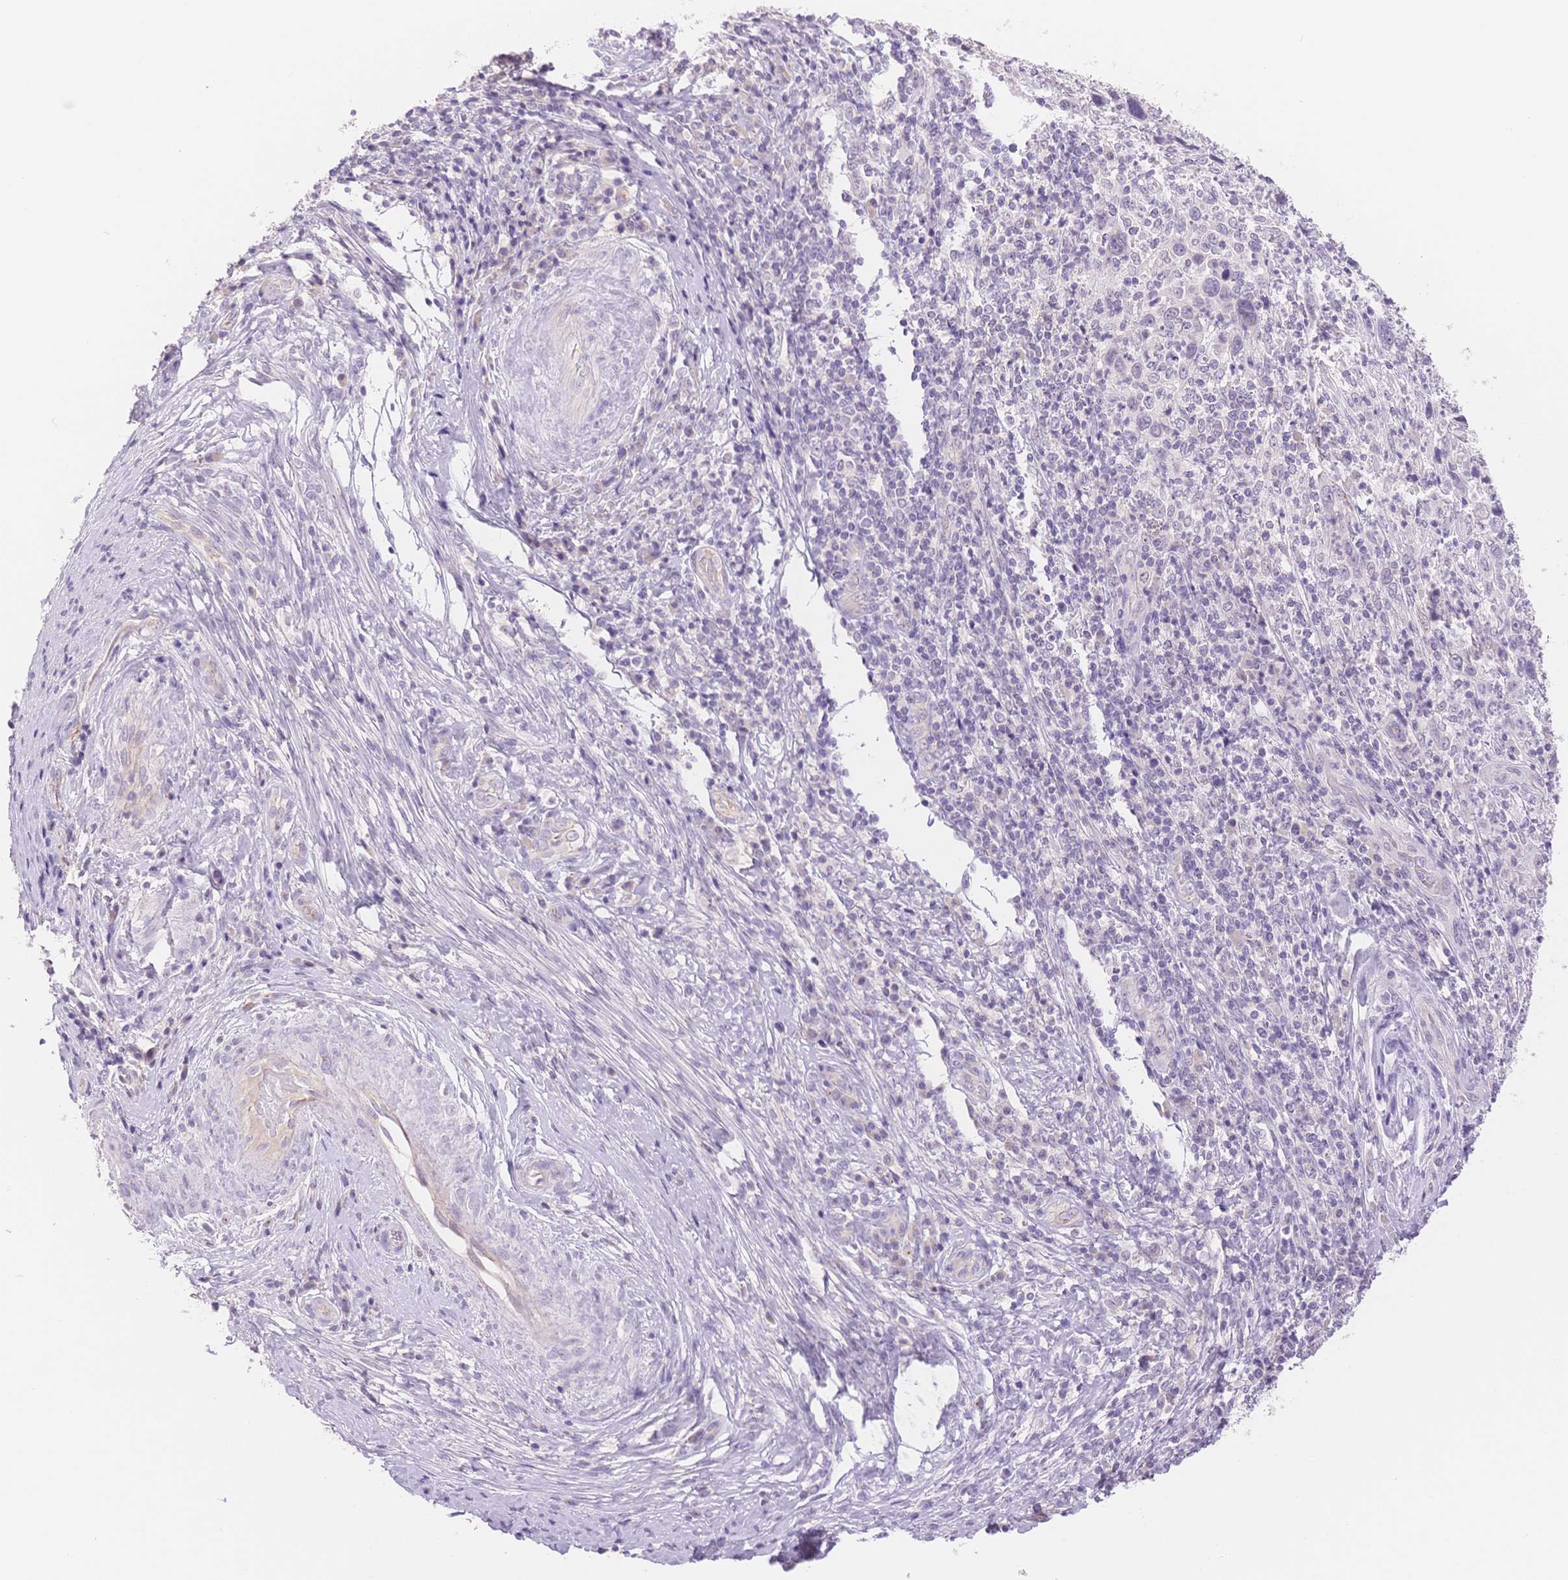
{"staining": {"intensity": "negative", "quantity": "none", "location": "none"}, "tissue": "cervical cancer", "cell_type": "Tumor cells", "image_type": "cancer", "snomed": [{"axis": "morphology", "description": "Squamous cell carcinoma, NOS"}, {"axis": "topography", "description": "Cervix"}], "caption": "Photomicrograph shows no protein positivity in tumor cells of cervical squamous cell carcinoma tissue. (Immunohistochemistry (ihc), brightfield microscopy, high magnification).", "gene": "MYOM1", "patient": {"sex": "female", "age": 46}}